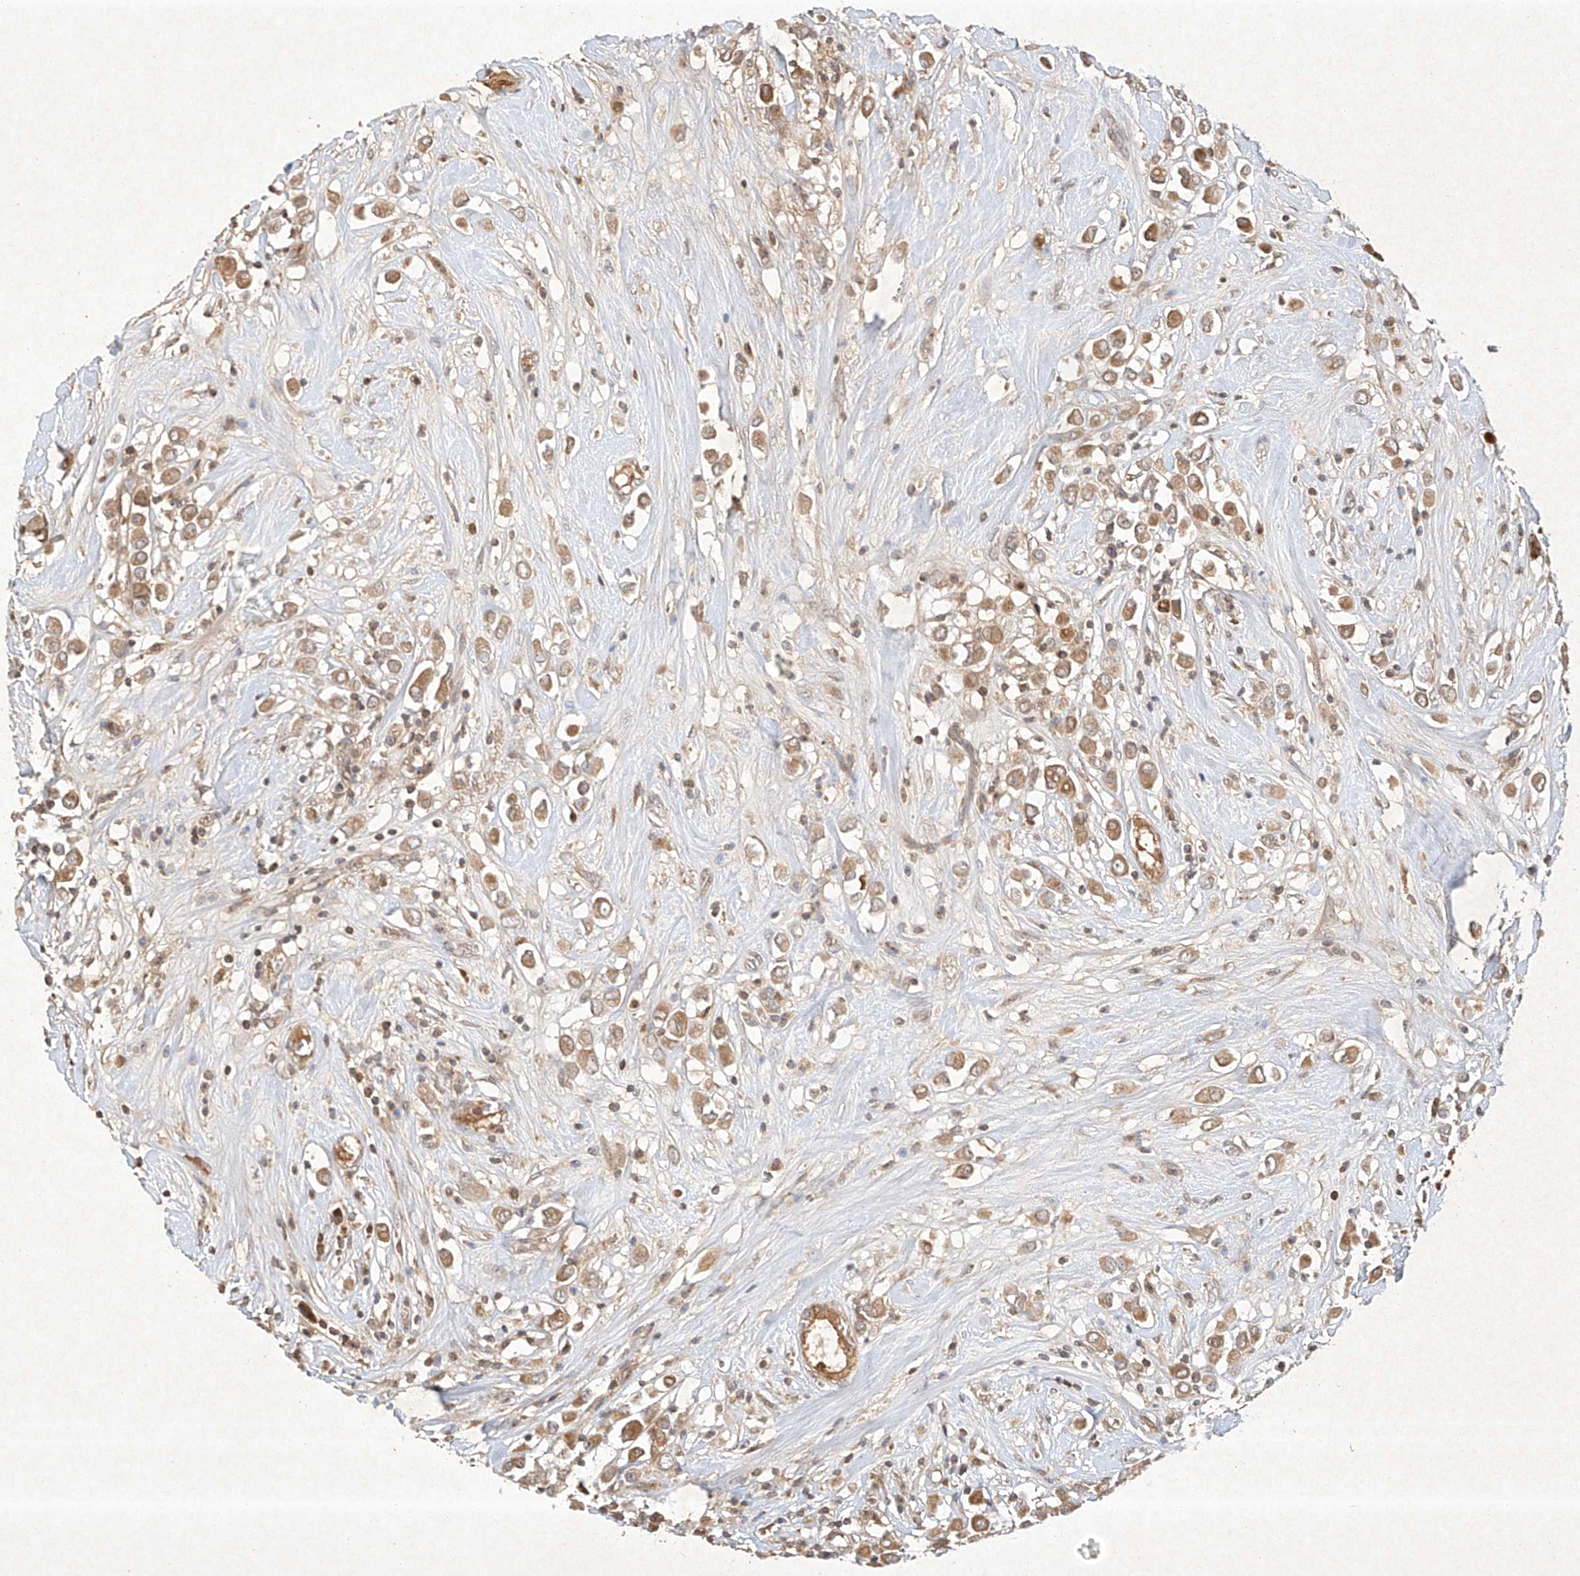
{"staining": {"intensity": "moderate", "quantity": ">75%", "location": "cytoplasmic/membranous"}, "tissue": "breast cancer", "cell_type": "Tumor cells", "image_type": "cancer", "snomed": [{"axis": "morphology", "description": "Duct carcinoma"}, {"axis": "topography", "description": "Breast"}], "caption": "Moderate cytoplasmic/membranous protein expression is identified in approximately >75% of tumor cells in breast cancer. The staining is performed using DAB brown chromogen to label protein expression. The nuclei are counter-stained blue using hematoxylin.", "gene": "BTRC", "patient": {"sex": "female", "age": 61}}